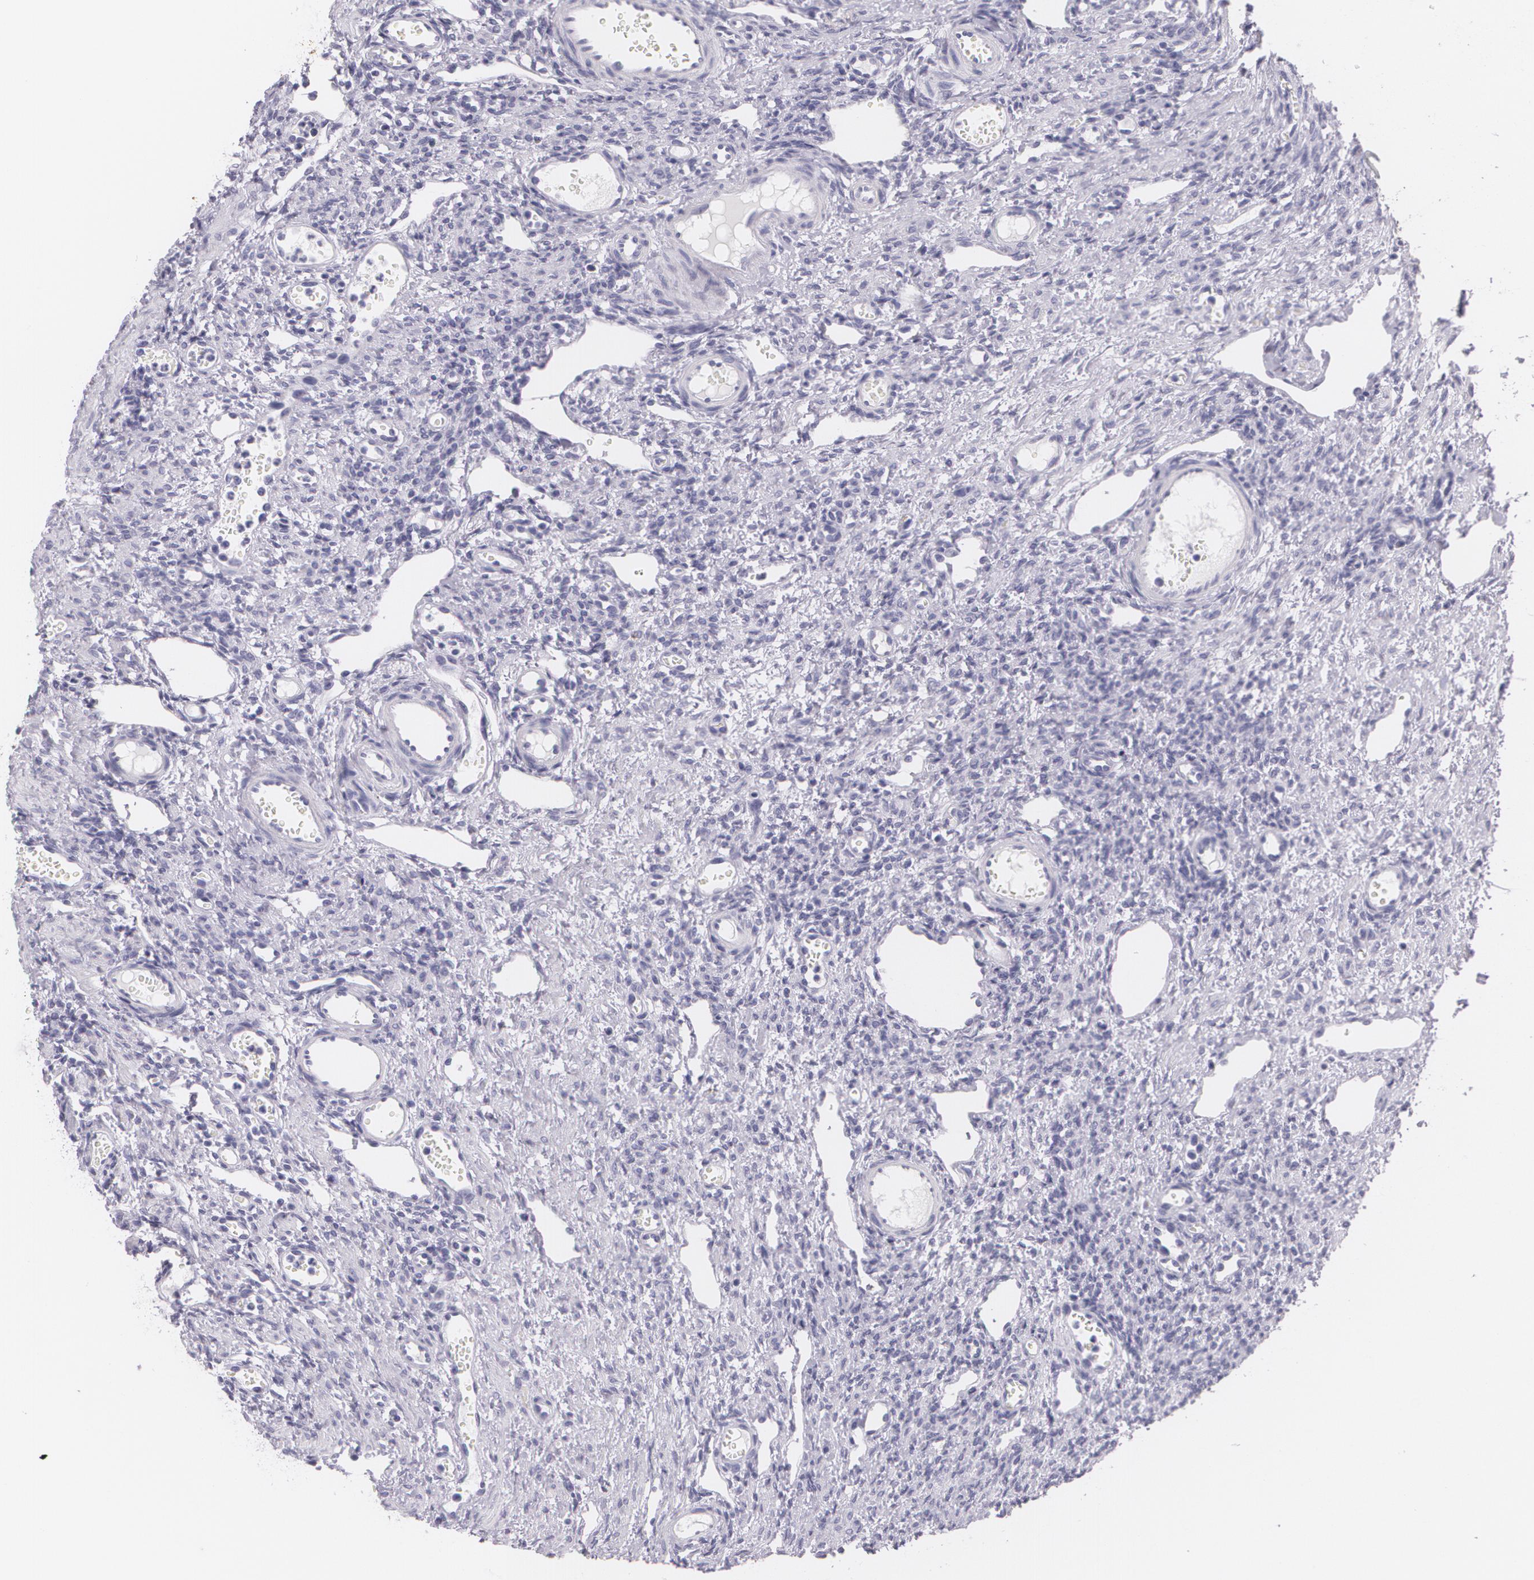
{"staining": {"intensity": "negative", "quantity": "none", "location": "none"}, "tissue": "ovary", "cell_type": "Follicle cells", "image_type": "normal", "snomed": [{"axis": "morphology", "description": "Normal tissue, NOS"}, {"axis": "topography", "description": "Ovary"}], "caption": "This is an IHC image of normal human ovary. There is no positivity in follicle cells.", "gene": "DLG4", "patient": {"sex": "female", "age": 33}}